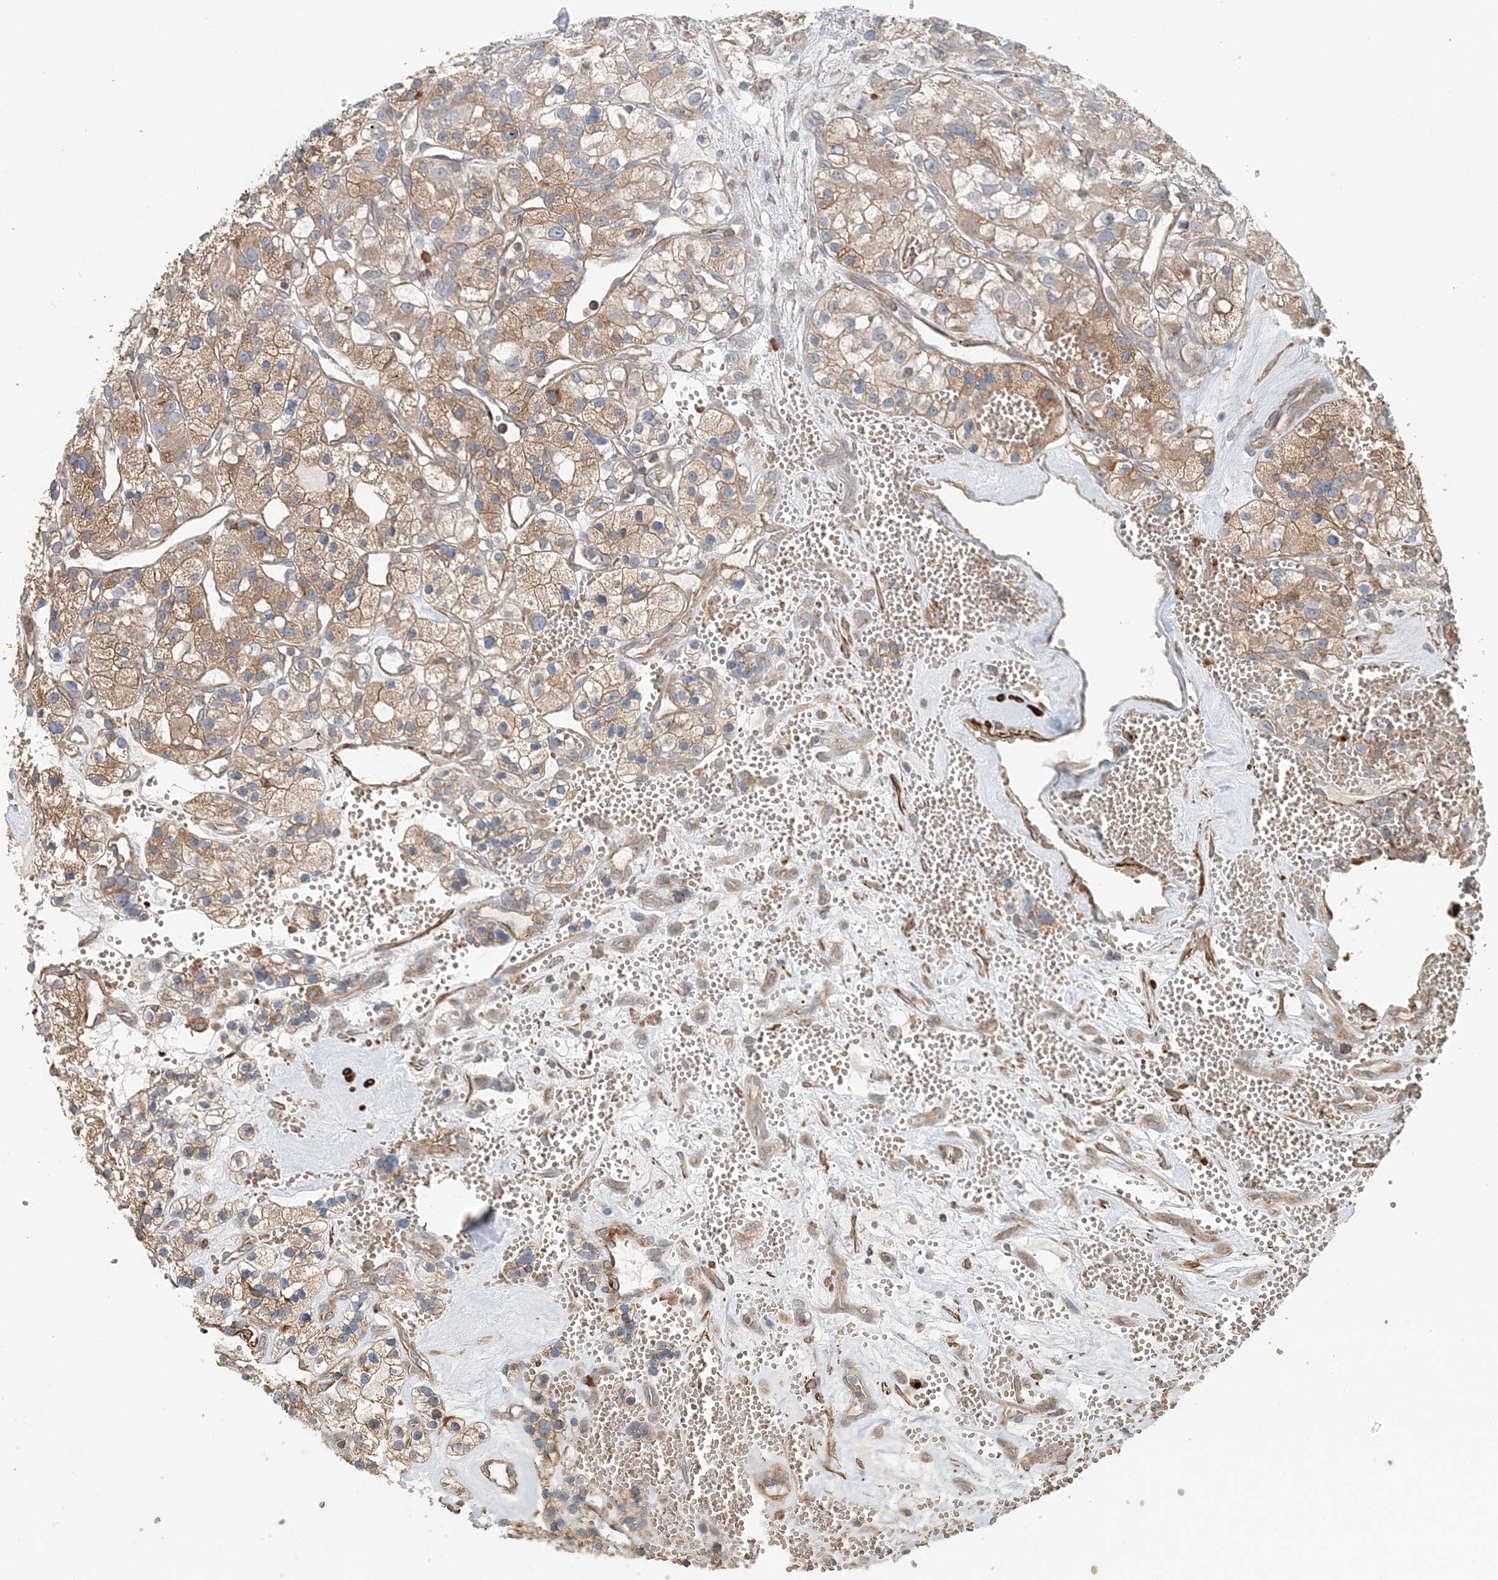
{"staining": {"intensity": "moderate", "quantity": ">75%", "location": "cytoplasmic/membranous"}, "tissue": "renal cancer", "cell_type": "Tumor cells", "image_type": "cancer", "snomed": [{"axis": "morphology", "description": "Adenocarcinoma, NOS"}, {"axis": "topography", "description": "Kidney"}], "caption": "Immunohistochemistry photomicrograph of renal cancer (adenocarcinoma) stained for a protein (brown), which reveals medium levels of moderate cytoplasmic/membranous staining in approximately >75% of tumor cells.", "gene": "TTI1", "patient": {"sex": "female", "age": 57}}